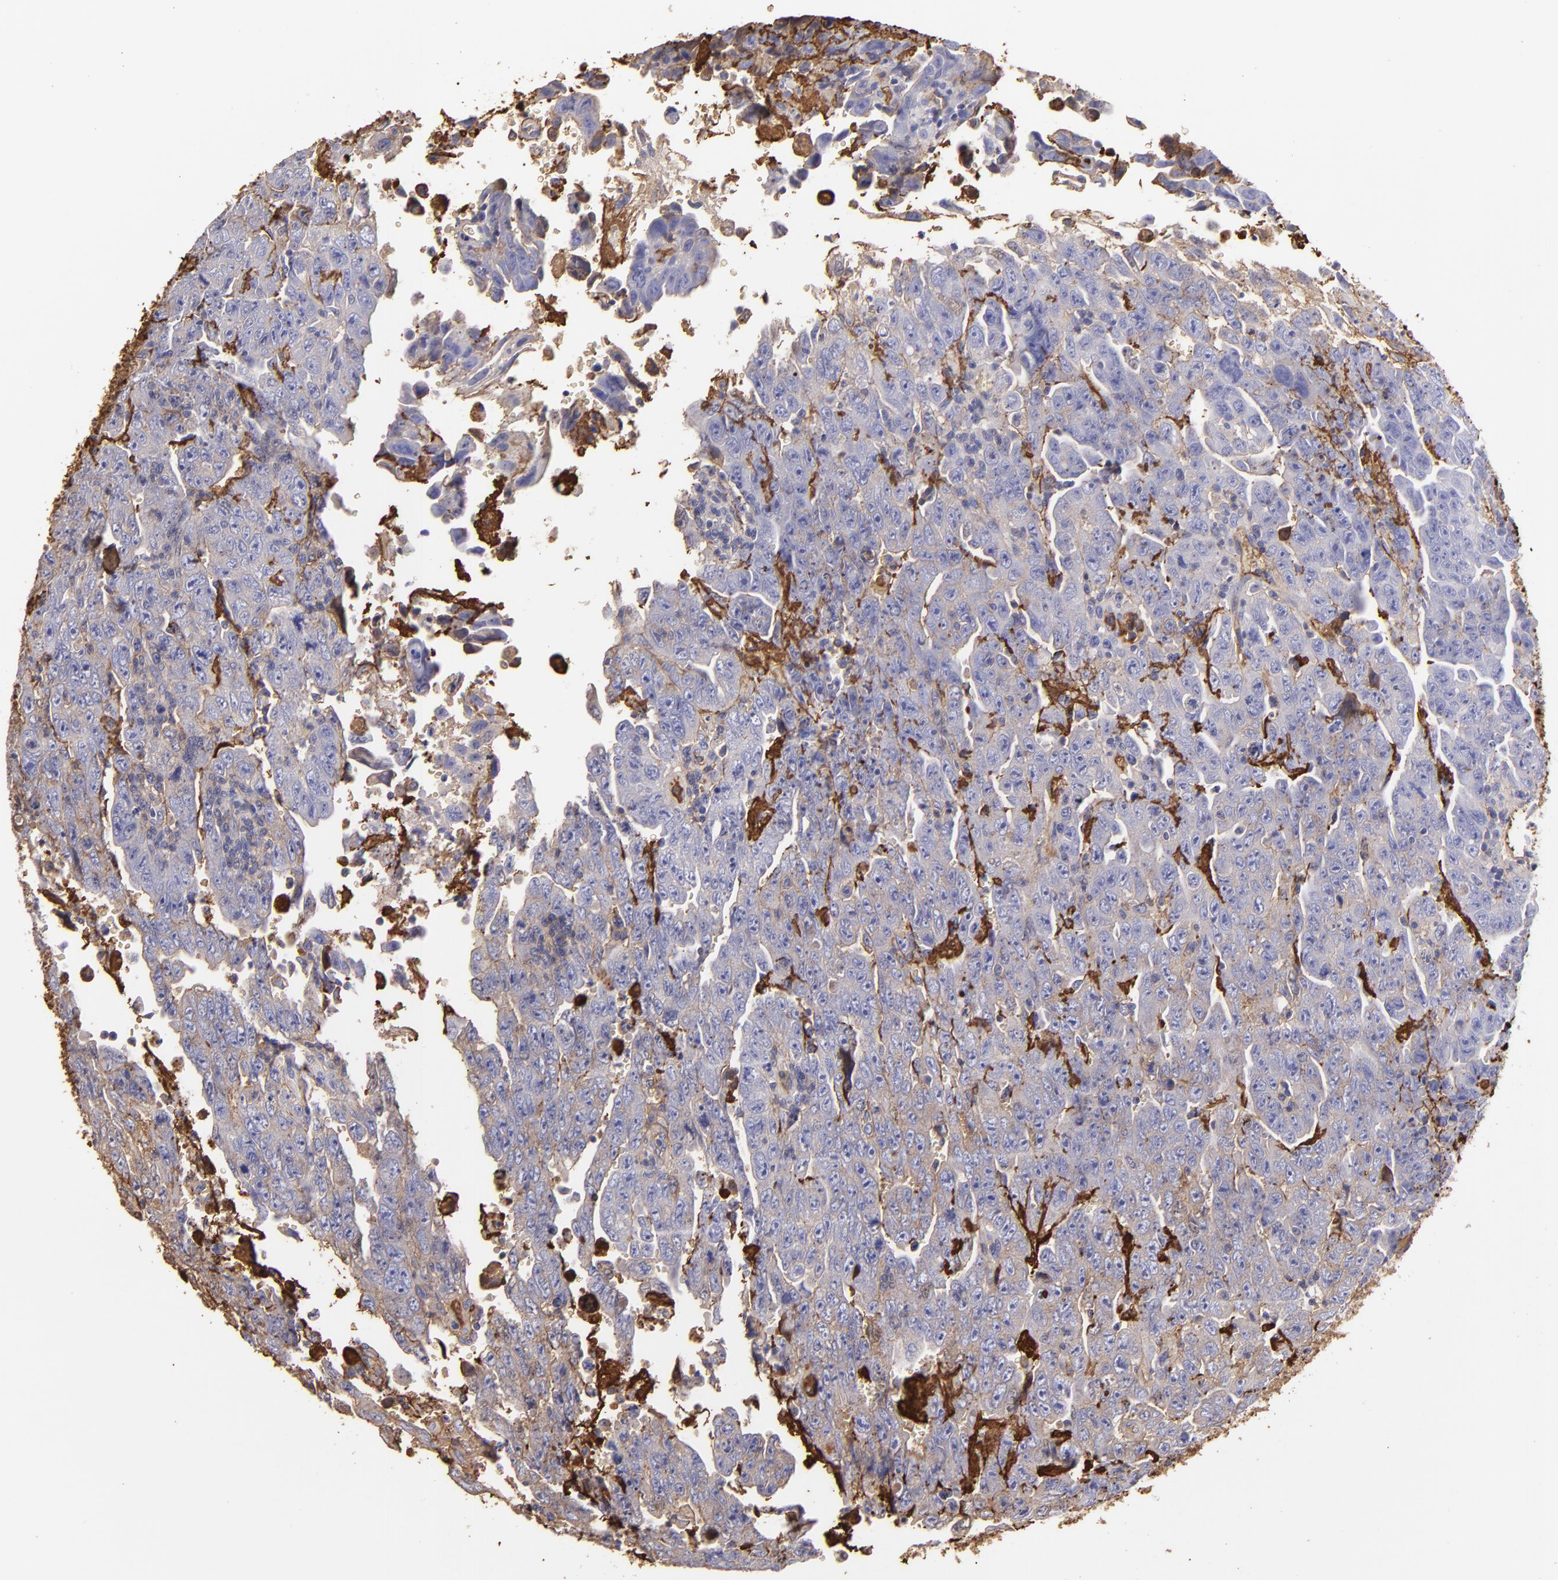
{"staining": {"intensity": "weak", "quantity": ">75%", "location": "cytoplasmic/membranous"}, "tissue": "testis cancer", "cell_type": "Tumor cells", "image_type": "cancer", "snomed": [{"axis": "morphology", "description": "Carcinoma, Embryonal, NOS"}, {"axis": "topography", "description": "Testis"}], "caption": "Tumor cells demonstrate low levels of weak cytoplasmic/membranous positivity in about >75% of cells in embryonal carcinoma (testis).", "gene": "FGB", "patient": {"sex": "male", "age": 28}}